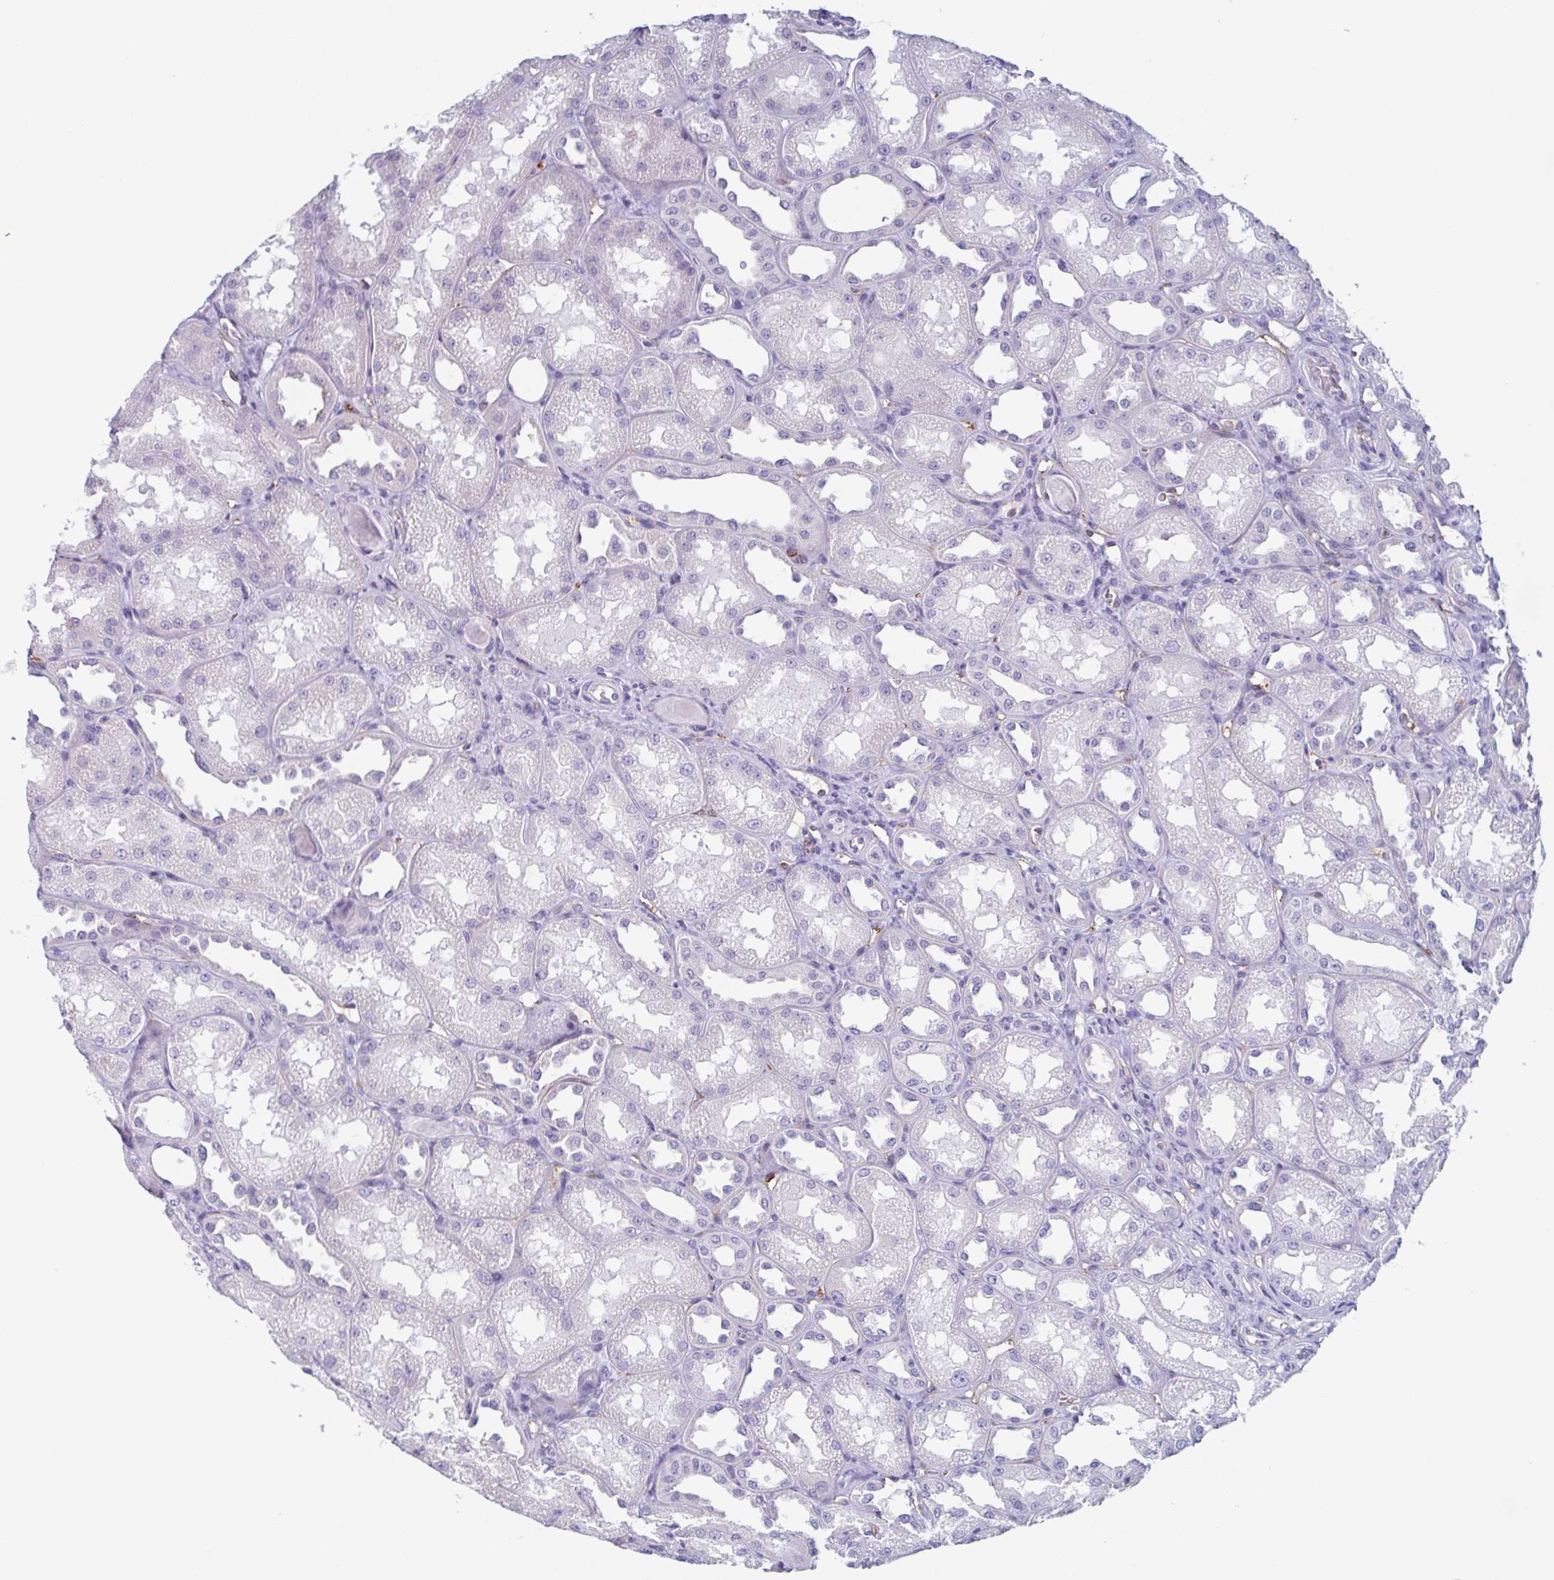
{"staining": {"intensity": "negative", "quantity": "none", "location": "none"}, "tissue": "kidney", "cell_type": "Cells in glomeruli", "image_type": "normal", "snomed": [{"axis": "morphology", "description": "Normal tissue, NOS"}, {"axis": "topography", "description": "Kidney"}], "caption": "Immunohistochemistry (IHC) image of unremarkable human kidney stained for a protein (brown), which reveals no staining in cells in glomeruli.", "gene": "LYRM2", "patient": {"sex": "male", "age": 61}}